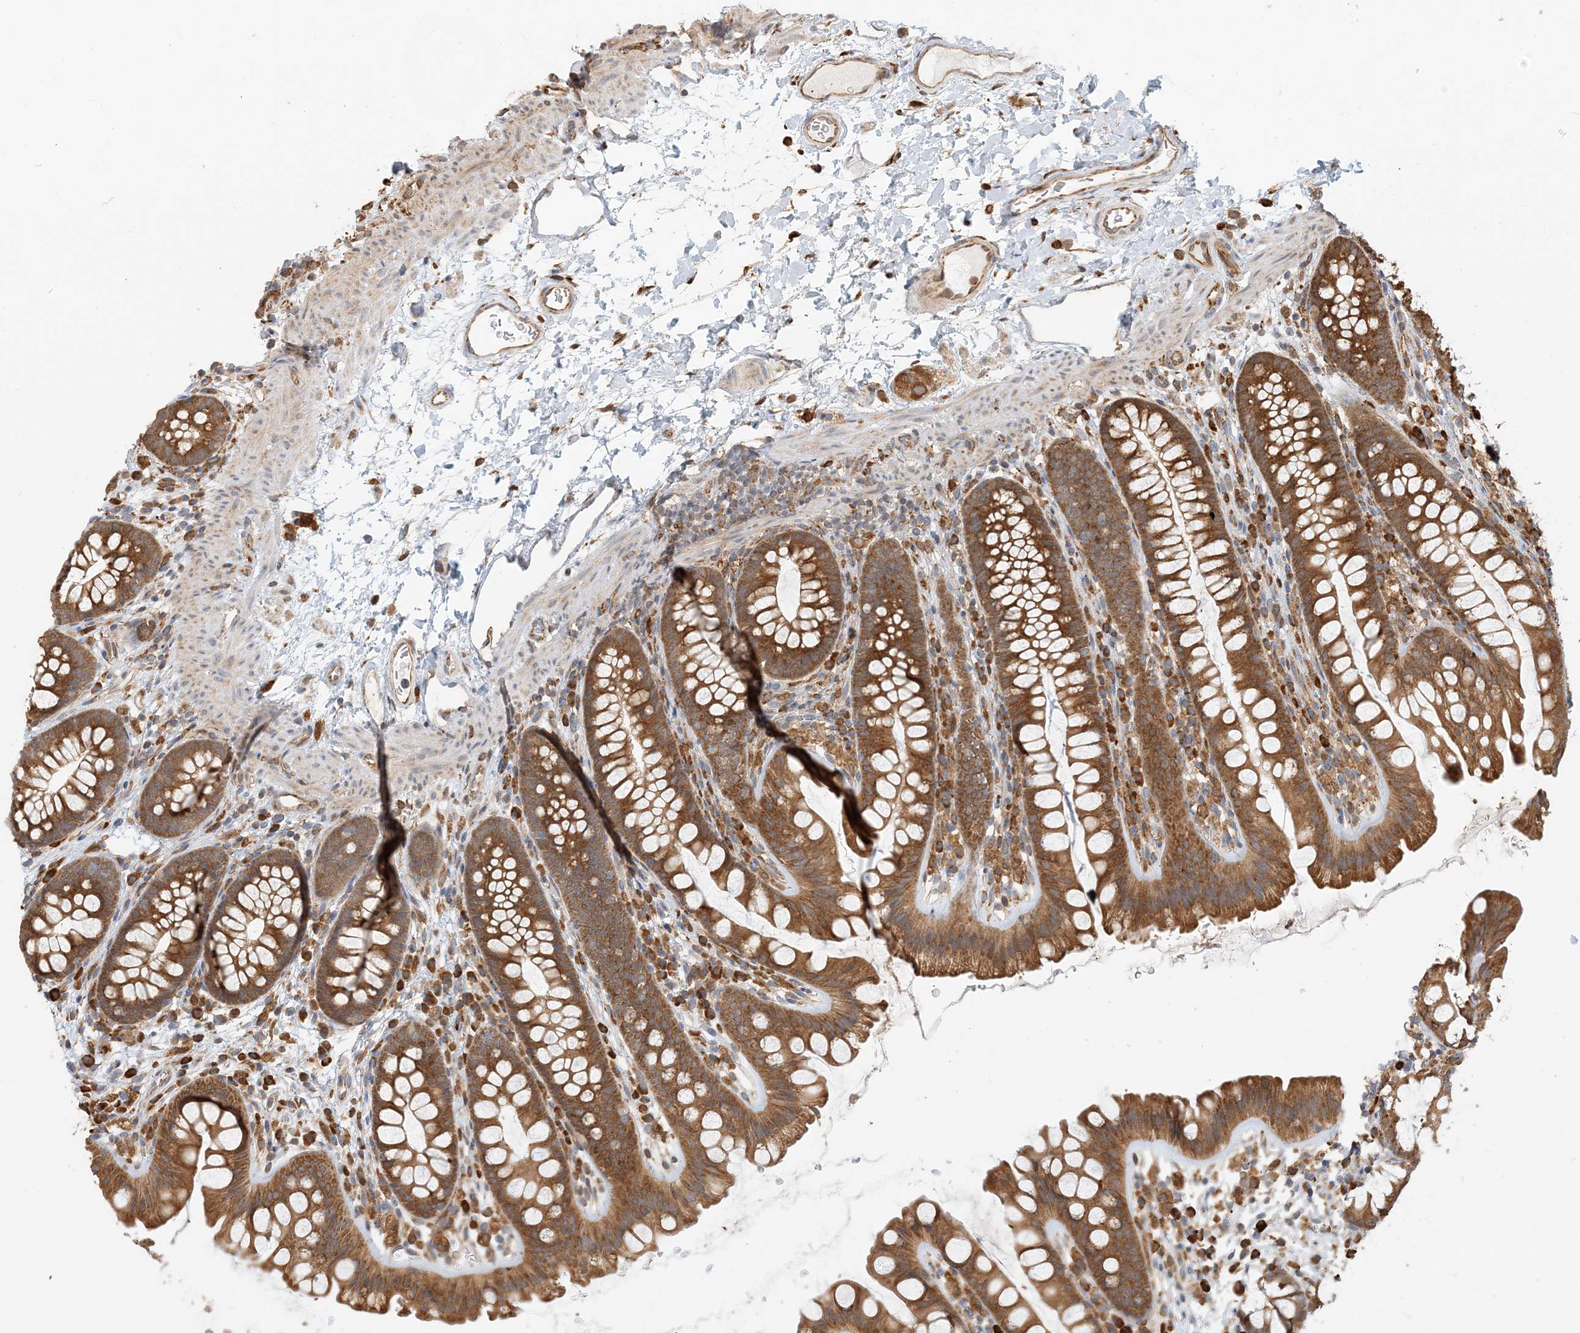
{"staining": {"intensity": "moderate", "quantity": ">75%", "location": "cytoplasmic/membranous"}, "tissue": "colon", "cell_type": "Endothelial cells", "image_type": "normal", "snomed": [{"axis": "morphology", "description": "Normal tissue, NOS"}, {"axis": "topography", "description": "Colon"}], "caption": "Colon stained for a protein (brown) displays moderate cytoplasmic/membranous positive expression in approximately >75% of endothelial cells.", "gene": "HNMT", "patient": {"sex": "female", "age": 62}}